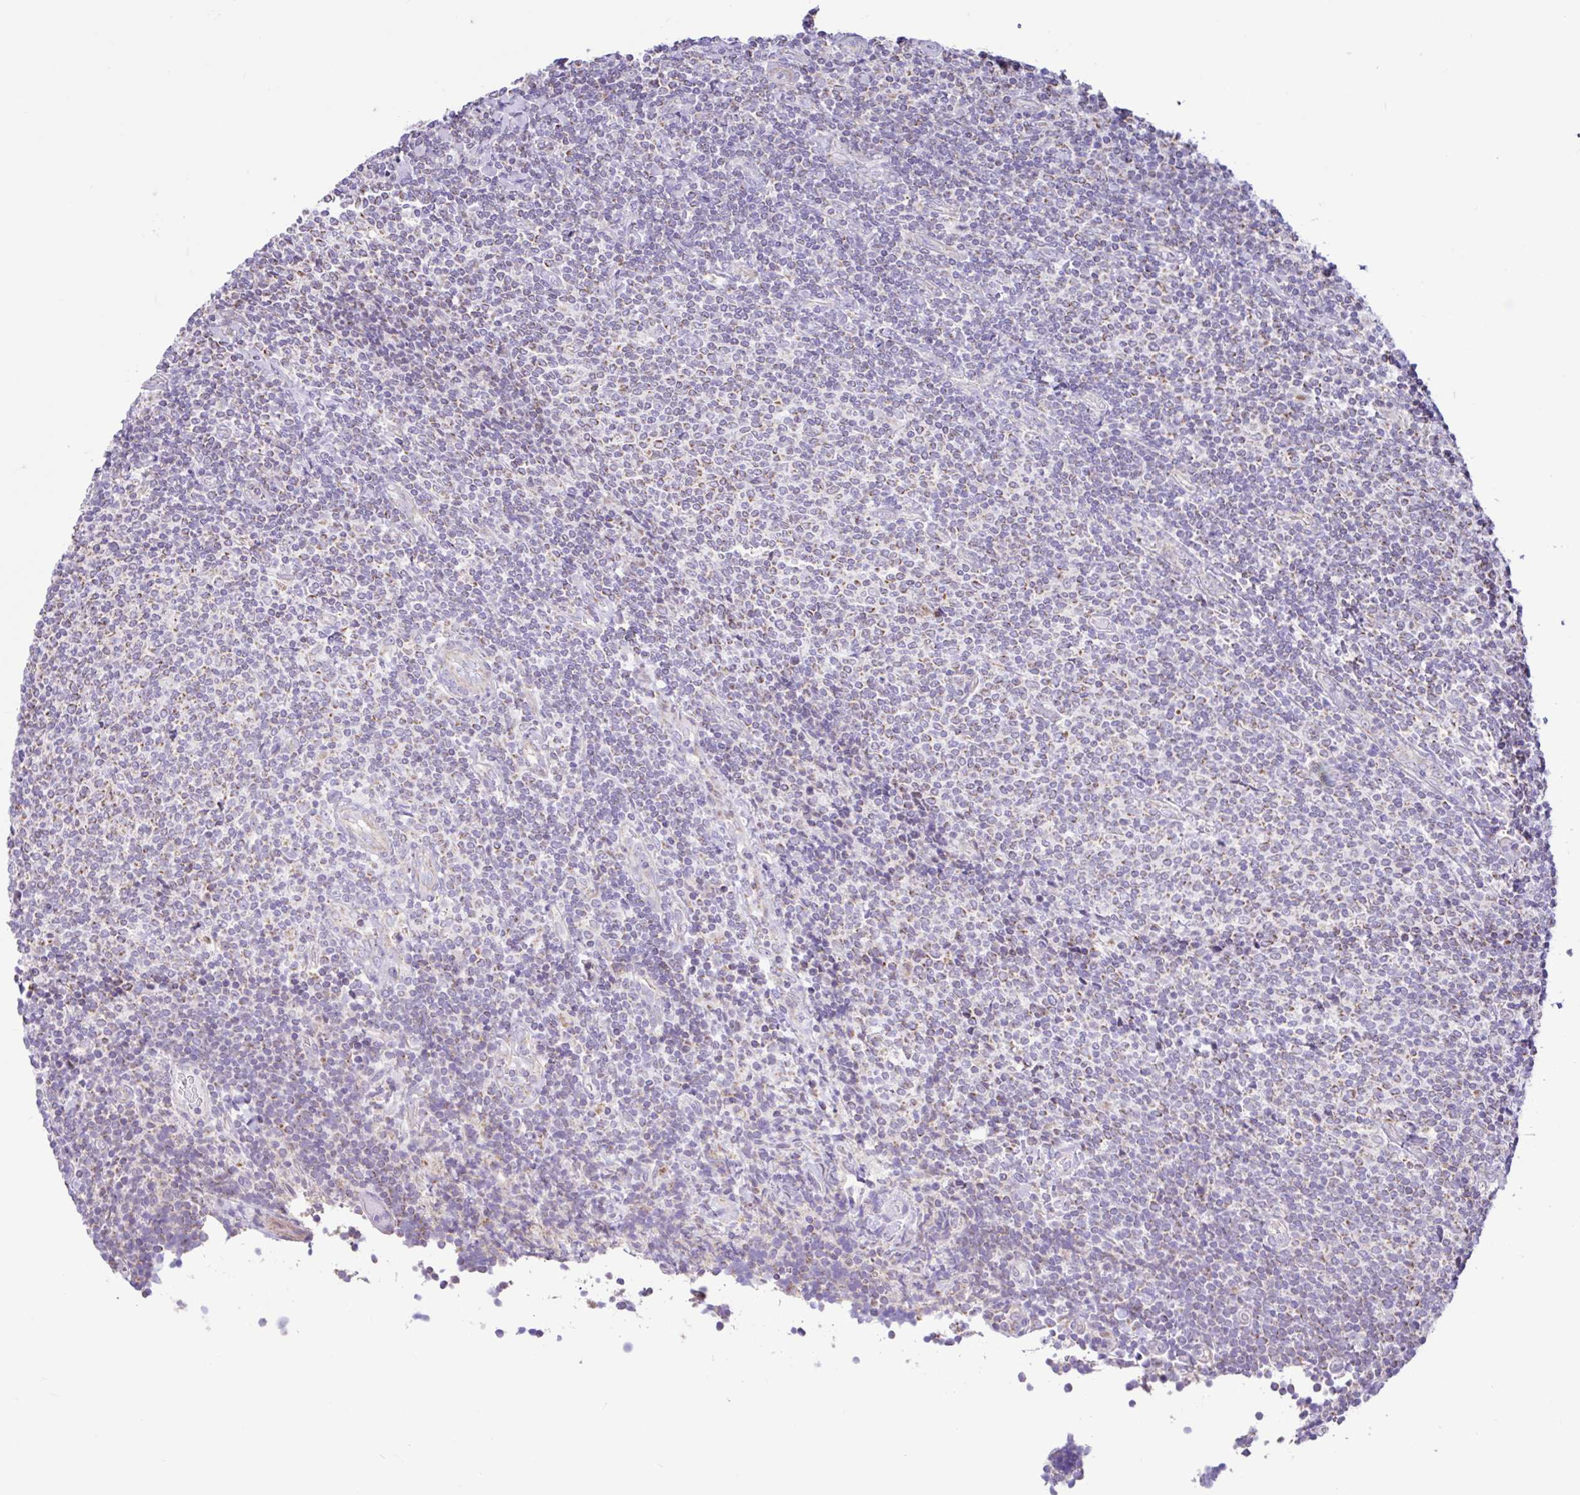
{"staining": {"intensity": "negative", "quantity": "none", "location": "none"}, "tissue": "lymphoma", "cell_type": "Tumor cells", "image_type": "cancer", "snomed": [{"axis": "morphology", "description": "Malignant lymphoma, non-Hodgkin's type, Low grade"}, {"axis": "topography", "description": "Lymph node"}], "caption": "A high-resolution micrograph shows immunohistochemistry staining of low-grade malignant lymphoma, non-Hodgkin's type, which exhibits no significant staining in tumor cells.", "gene": "NDUFS2", "patient": {"sex": "male", "age": 52}}